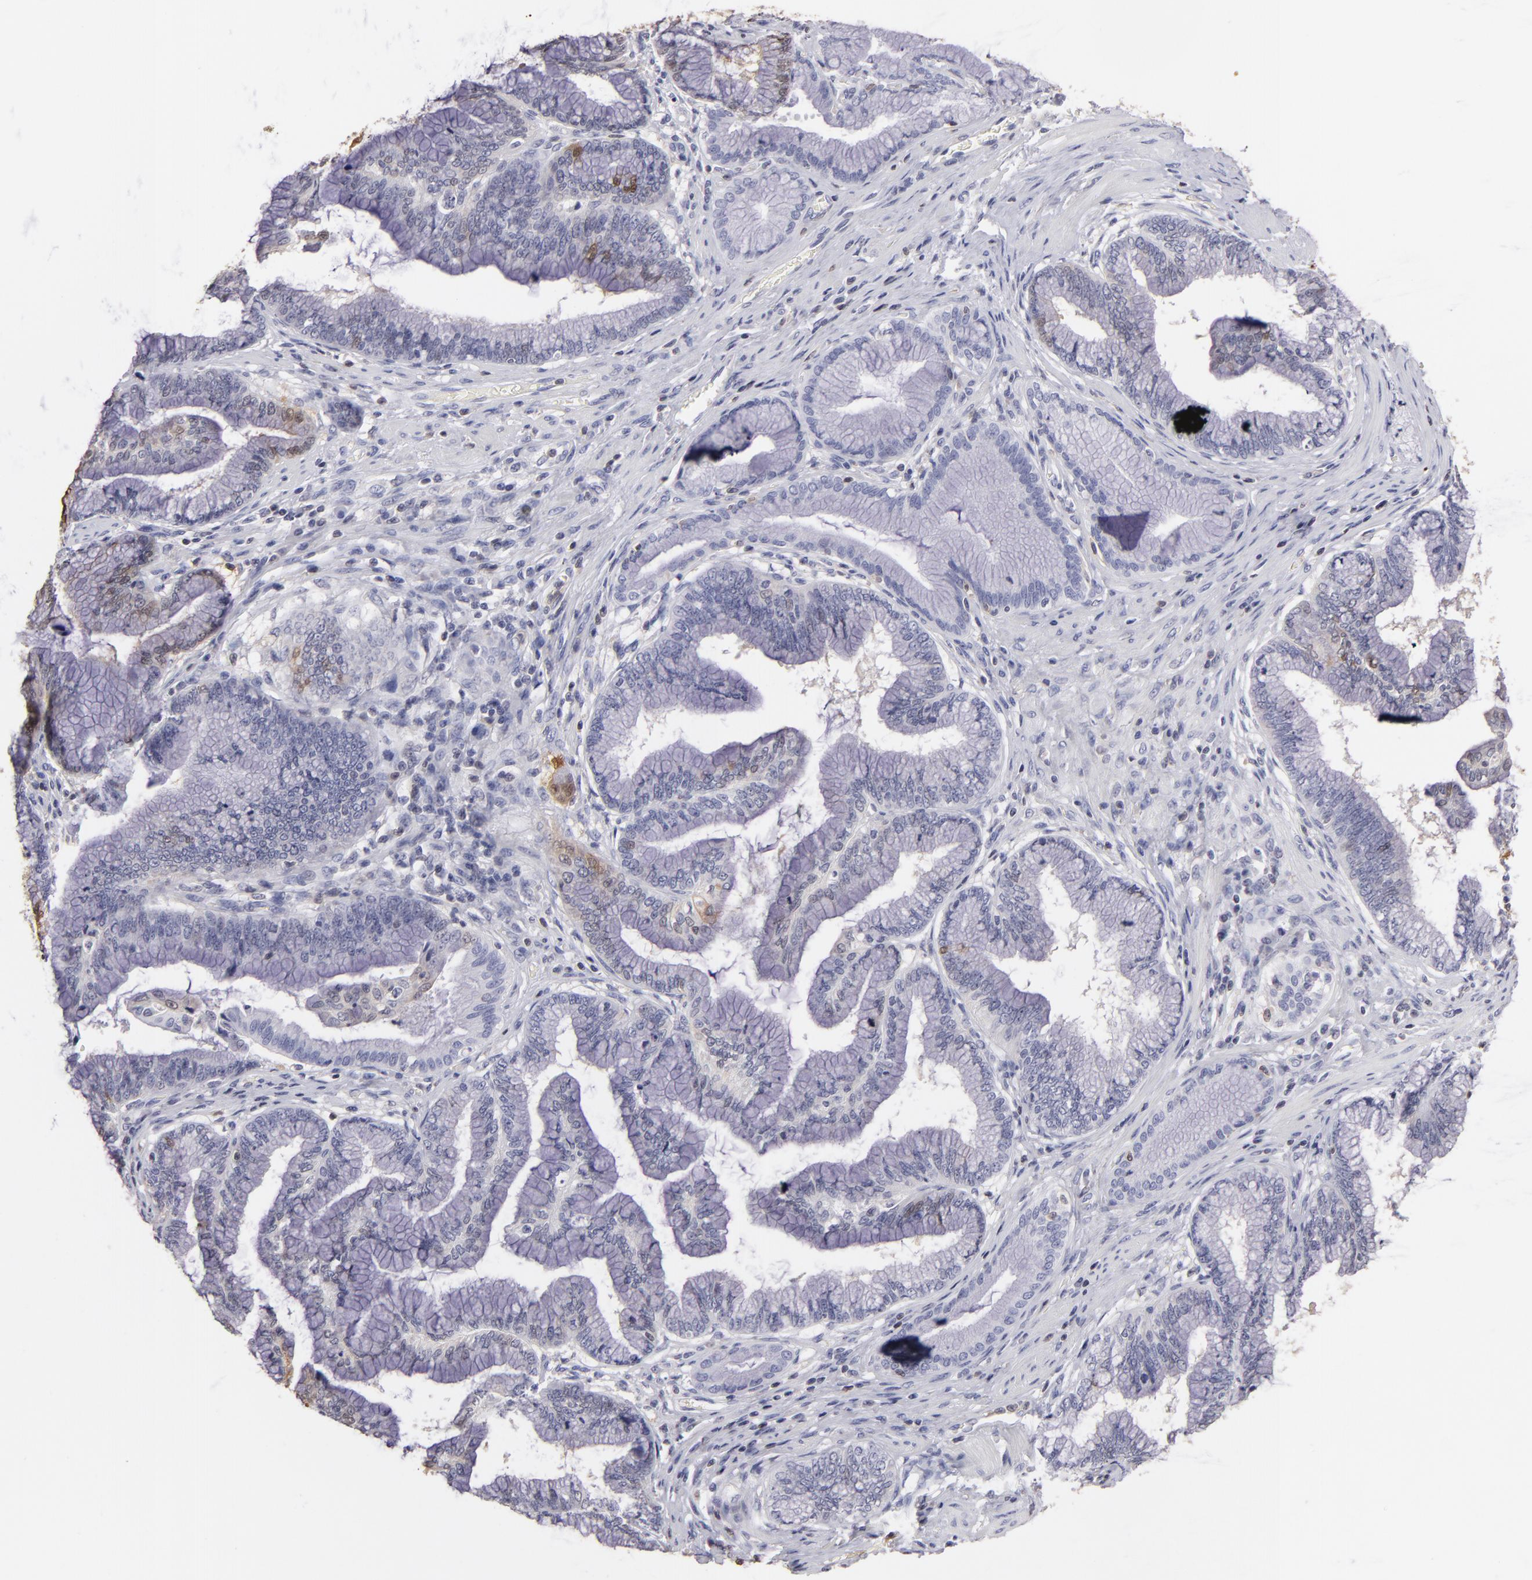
{"staining": {"intensity": "moderate", "quantity": "<25%", "location": "cytoplasmic/membranous,nuclear"}, "tissue": "pancreatic cancer", "cell_type": "Tumor cells", "image_type": "cancer", "snomed": [{"axis": "morphology", "description": "Adenocarcinoma, NOS"}, {"axis": "topography", "description": "Pancreas"}], "caption": "IHC of adenocarcinoma (pancreatic) displays low levels of moderate cytoplasmic/membranous and nuclear staining in approximately <25% of tumor cells.", "gene": "S100A2", "patient": {"sex": "female", "age": 64}}